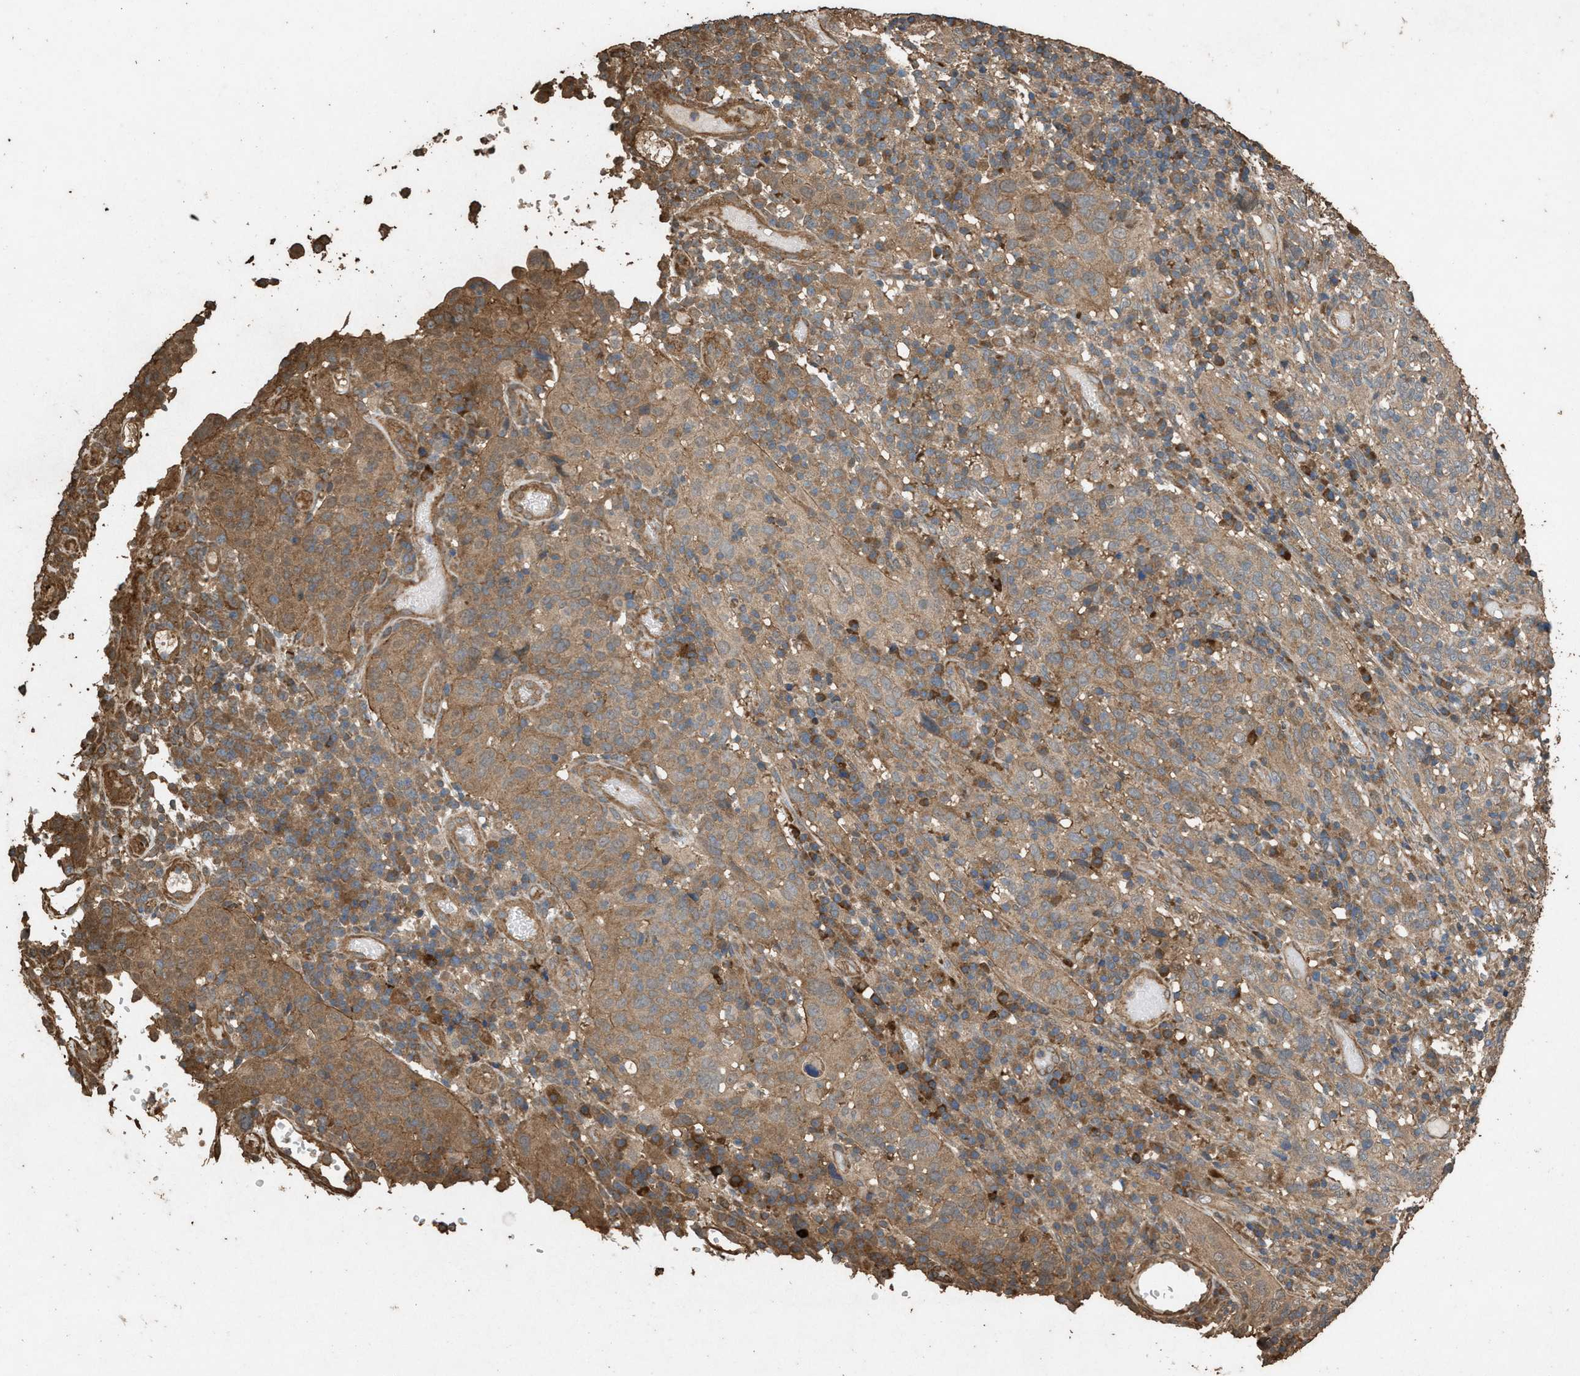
{"staining": {"intensity": "moderate", "quantity": ">75%", "location": "cytoplasmic/membranous"}, "tissue": "cervical cancer", "cell_type": "Tumor cells", "image_type": "cancer", "snomed": [{"axis": "morphology", "description": "Squamous cell carcinoma, NOS"}, {"axis": "topography", "description": "Cervix"}], "caption": "A high-resolution image shows immunohistochemistry (IHC) staining of cervical cancer (squamous cell carcinoma), which demonstrates moderate cytoplasmic/membranous positivity in approximately >75% of tumor cells.", "gene": "DCAF7", "patient": {"sex": "female", "age": 46}}